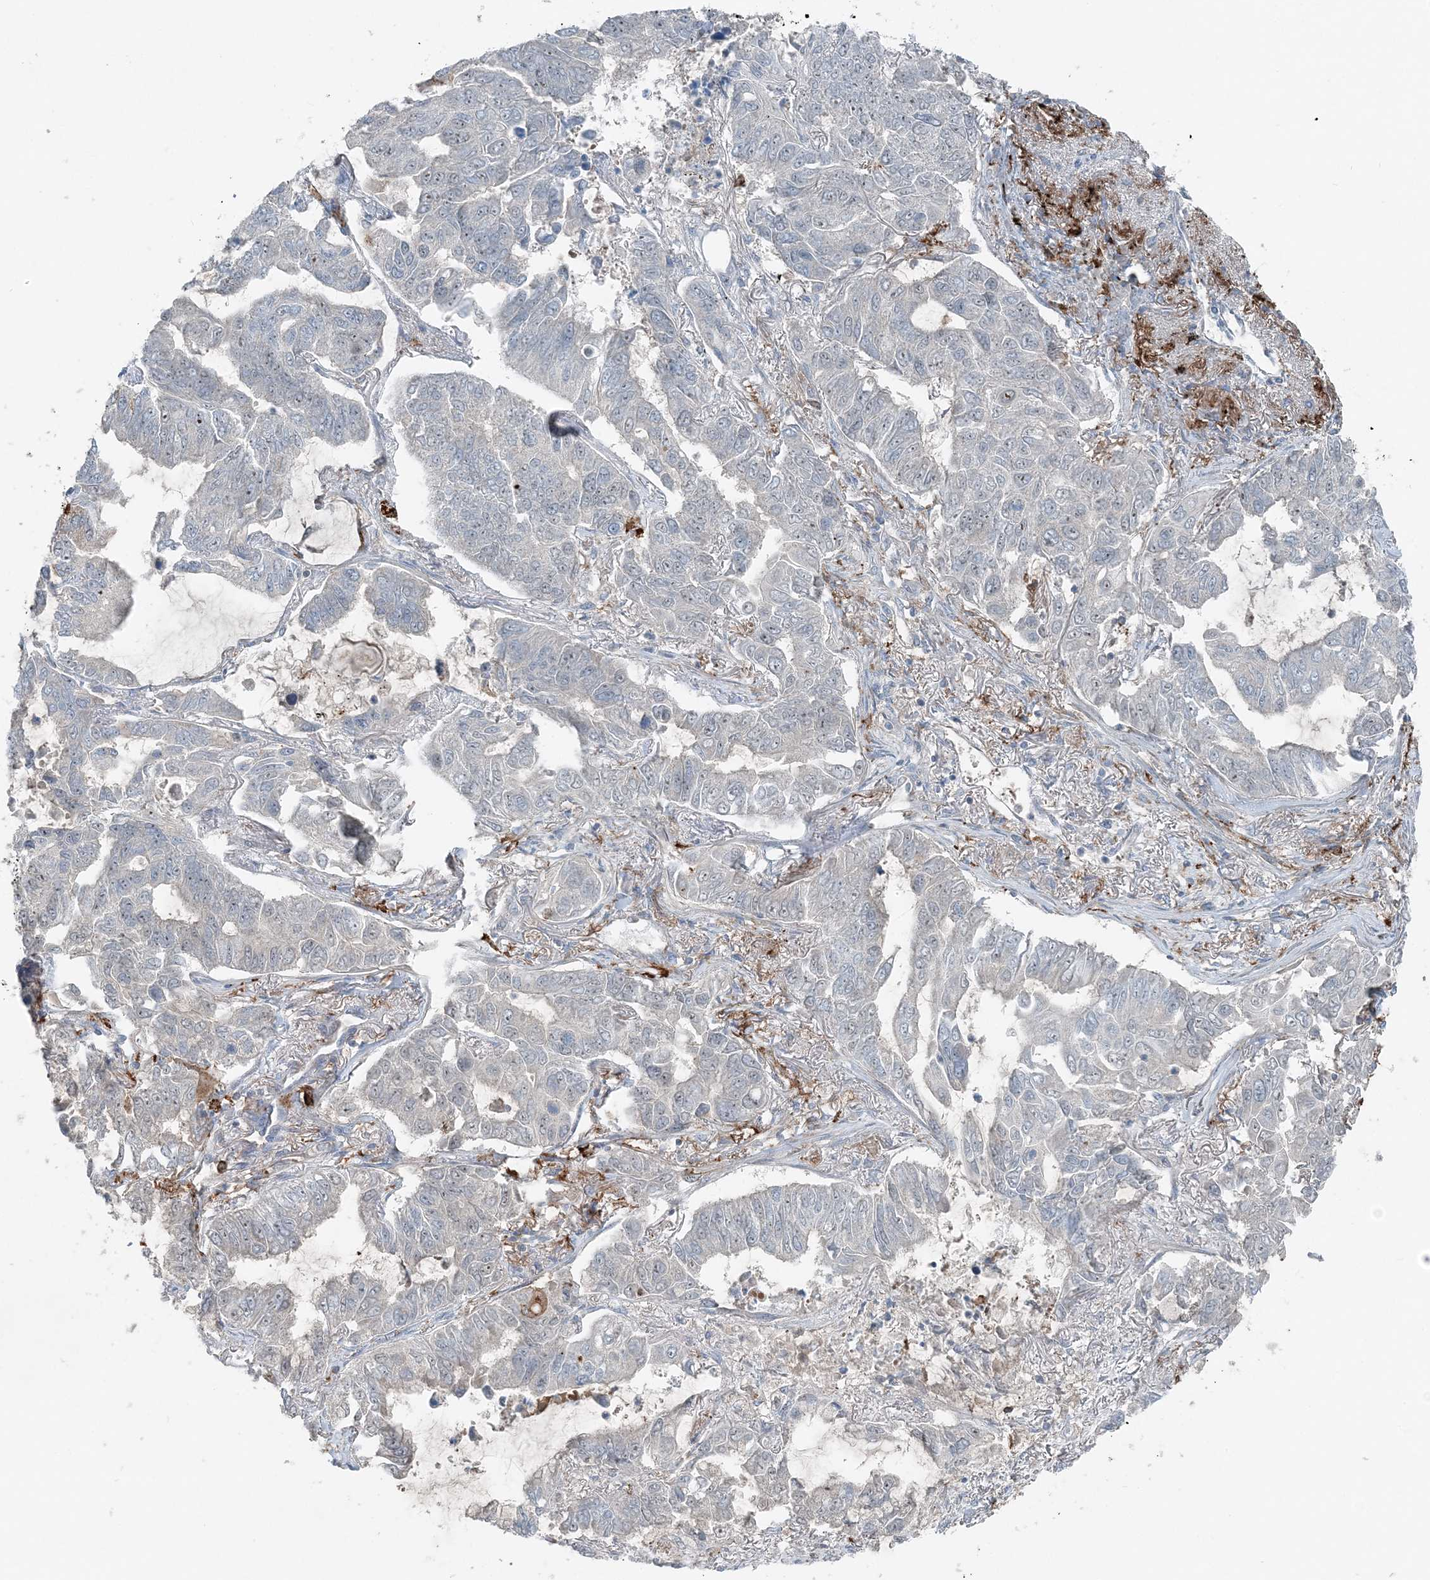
{"staining": {"intensity": "negative", "quantity": "none", "location": "none"}, "tissue": "lung cancer", "cell_type": "Tumor cells", "image_type": "cancer", "snomed": [{"axis": "morphology", "description": "Adenocarcinoma, NOS"}, {"axis": "topography", "description": "Lung"}], "caption": "Micrograph shows no significant protein expression in tumor cells of lung cancer.", "gene": "KY", "patient": {"sex": "male", "age": 64}}